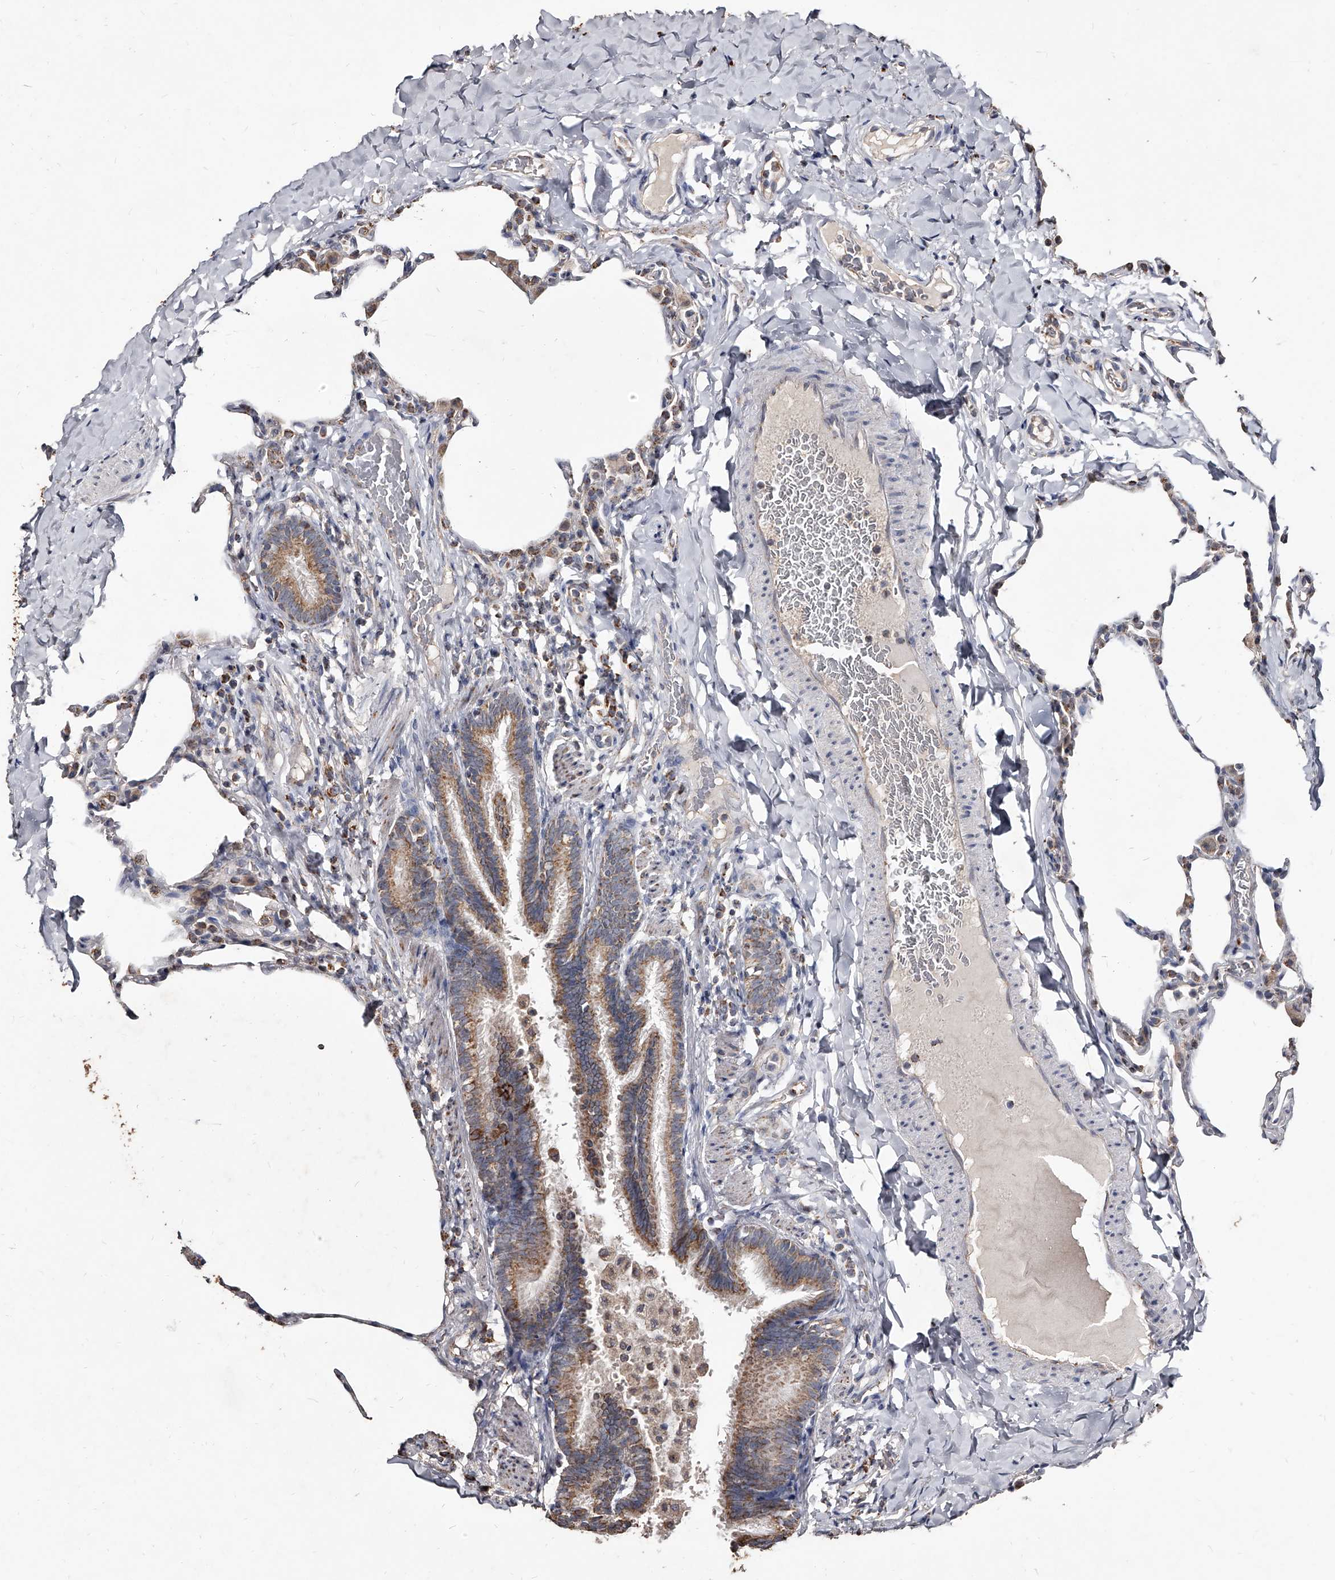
{"staining": {"intensity": "moderate", "quantity": "25%-75%", "location": "cytoplasmic/membranous"}, "tissue": "lung", "cell_type": "Alveolar cells", "image_type": "normal", "snomed": [{"axis": "morphology", "description": "Normal tissue, NOS"}, {"axis": "topography", "description": "Lung"}], "caption": "A micrograph showing moderate cytoplasmic/membranous staining in approximately 25%-75% of alveolar cells in unremarkable lung, as visualized by brown immunohistochemical staining.", "gene": "GPR183", "patient": {"sex": "male", "age": 20}}